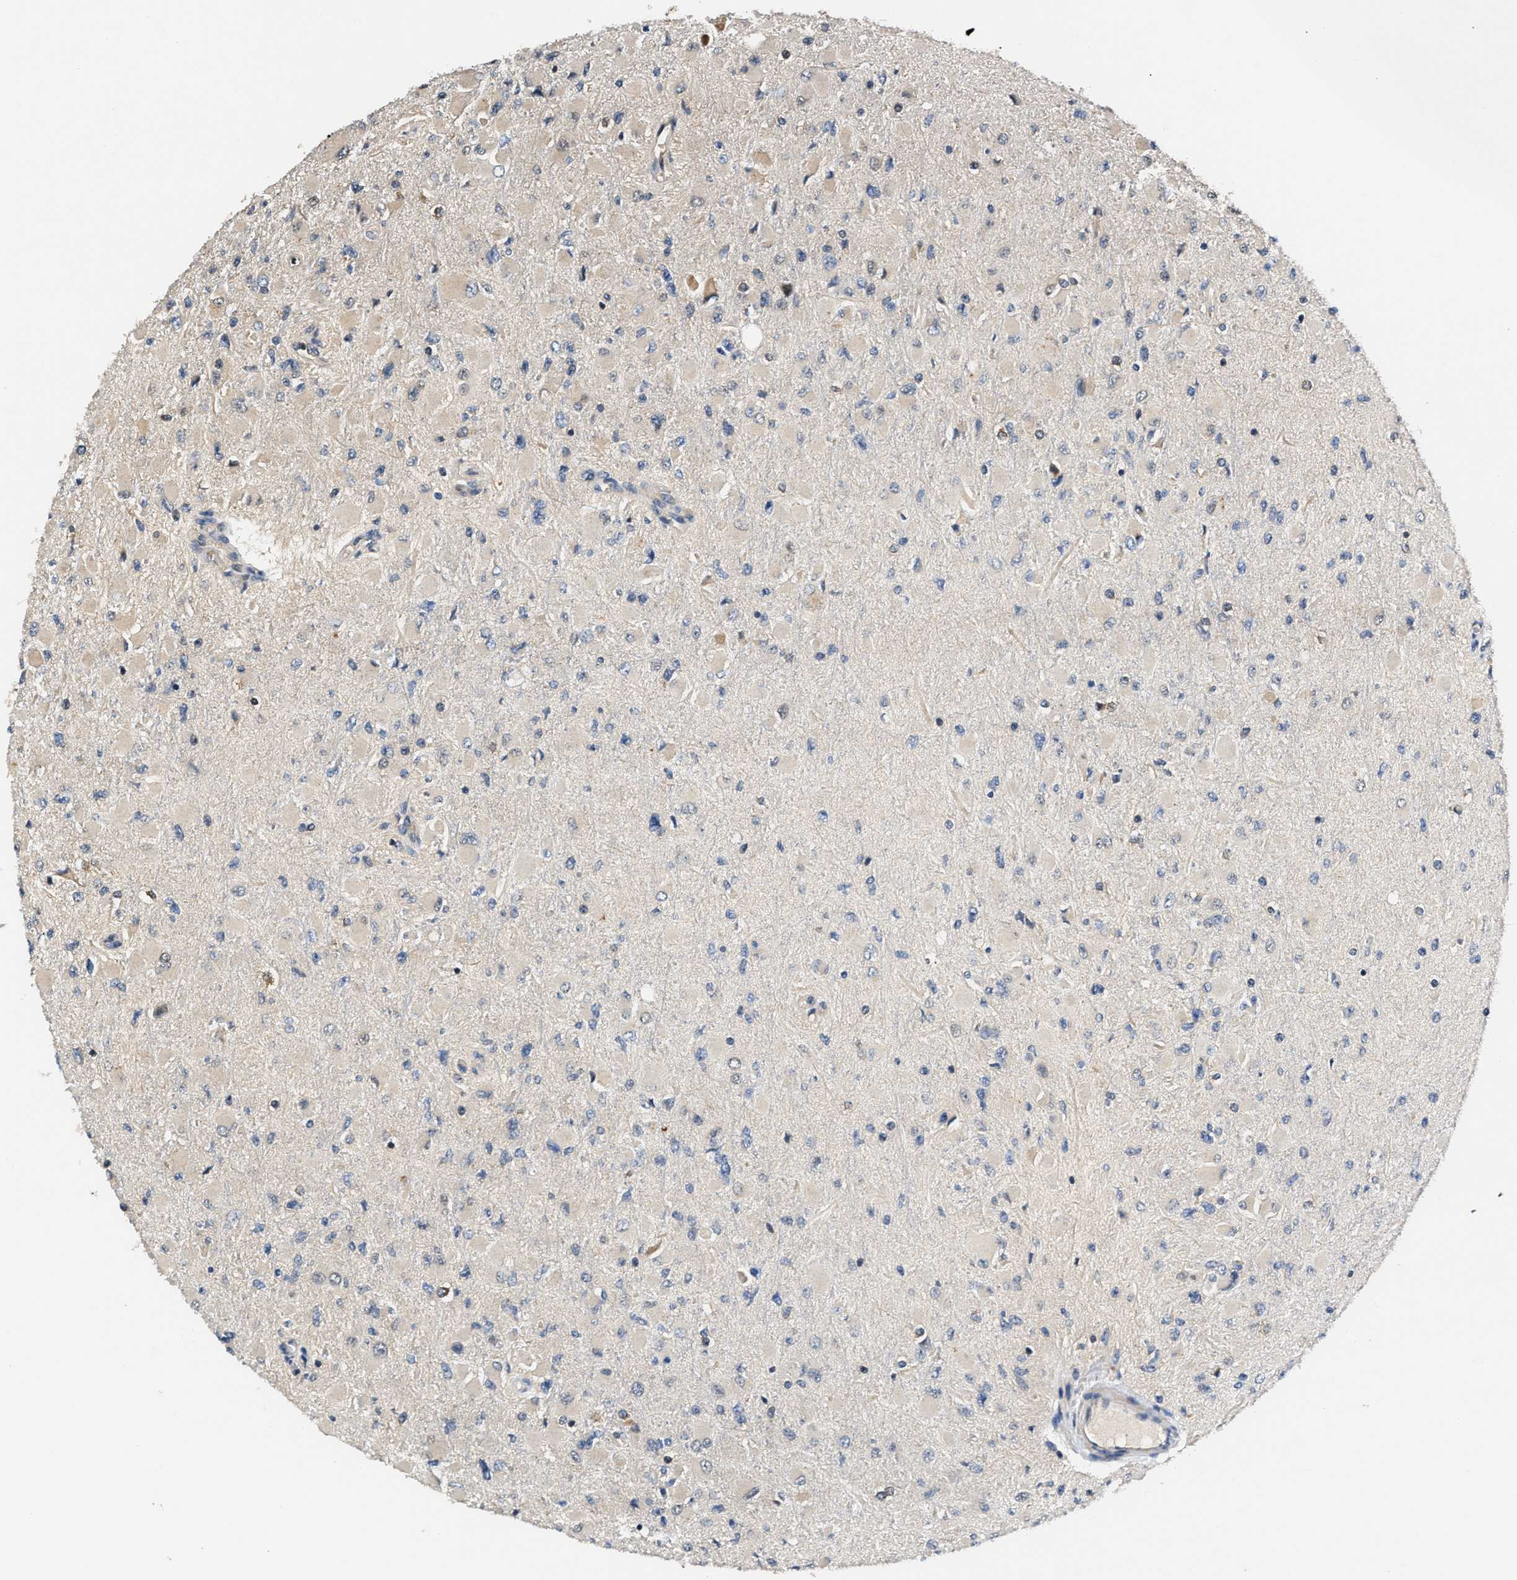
{"staining": {"intensity": "weak", "quantity": "<25%", "location": "cytoplasmic/membranous"}, "tissue": "glioma", "cell_type": "Tumor cells", "image_type": "cancer", "snomed": [{"axis": "morphology", "description": "Glioma, malignant, High grade"}, {"axis": "topography", "description": "Cerebral cortex"}], "caption": "Glioma stained for a protein using immunohistochemistry (IHC) exhibits no staining tumor cells.", "gene": "TUT7", "patient": {"sex": "female", "age": 36}}